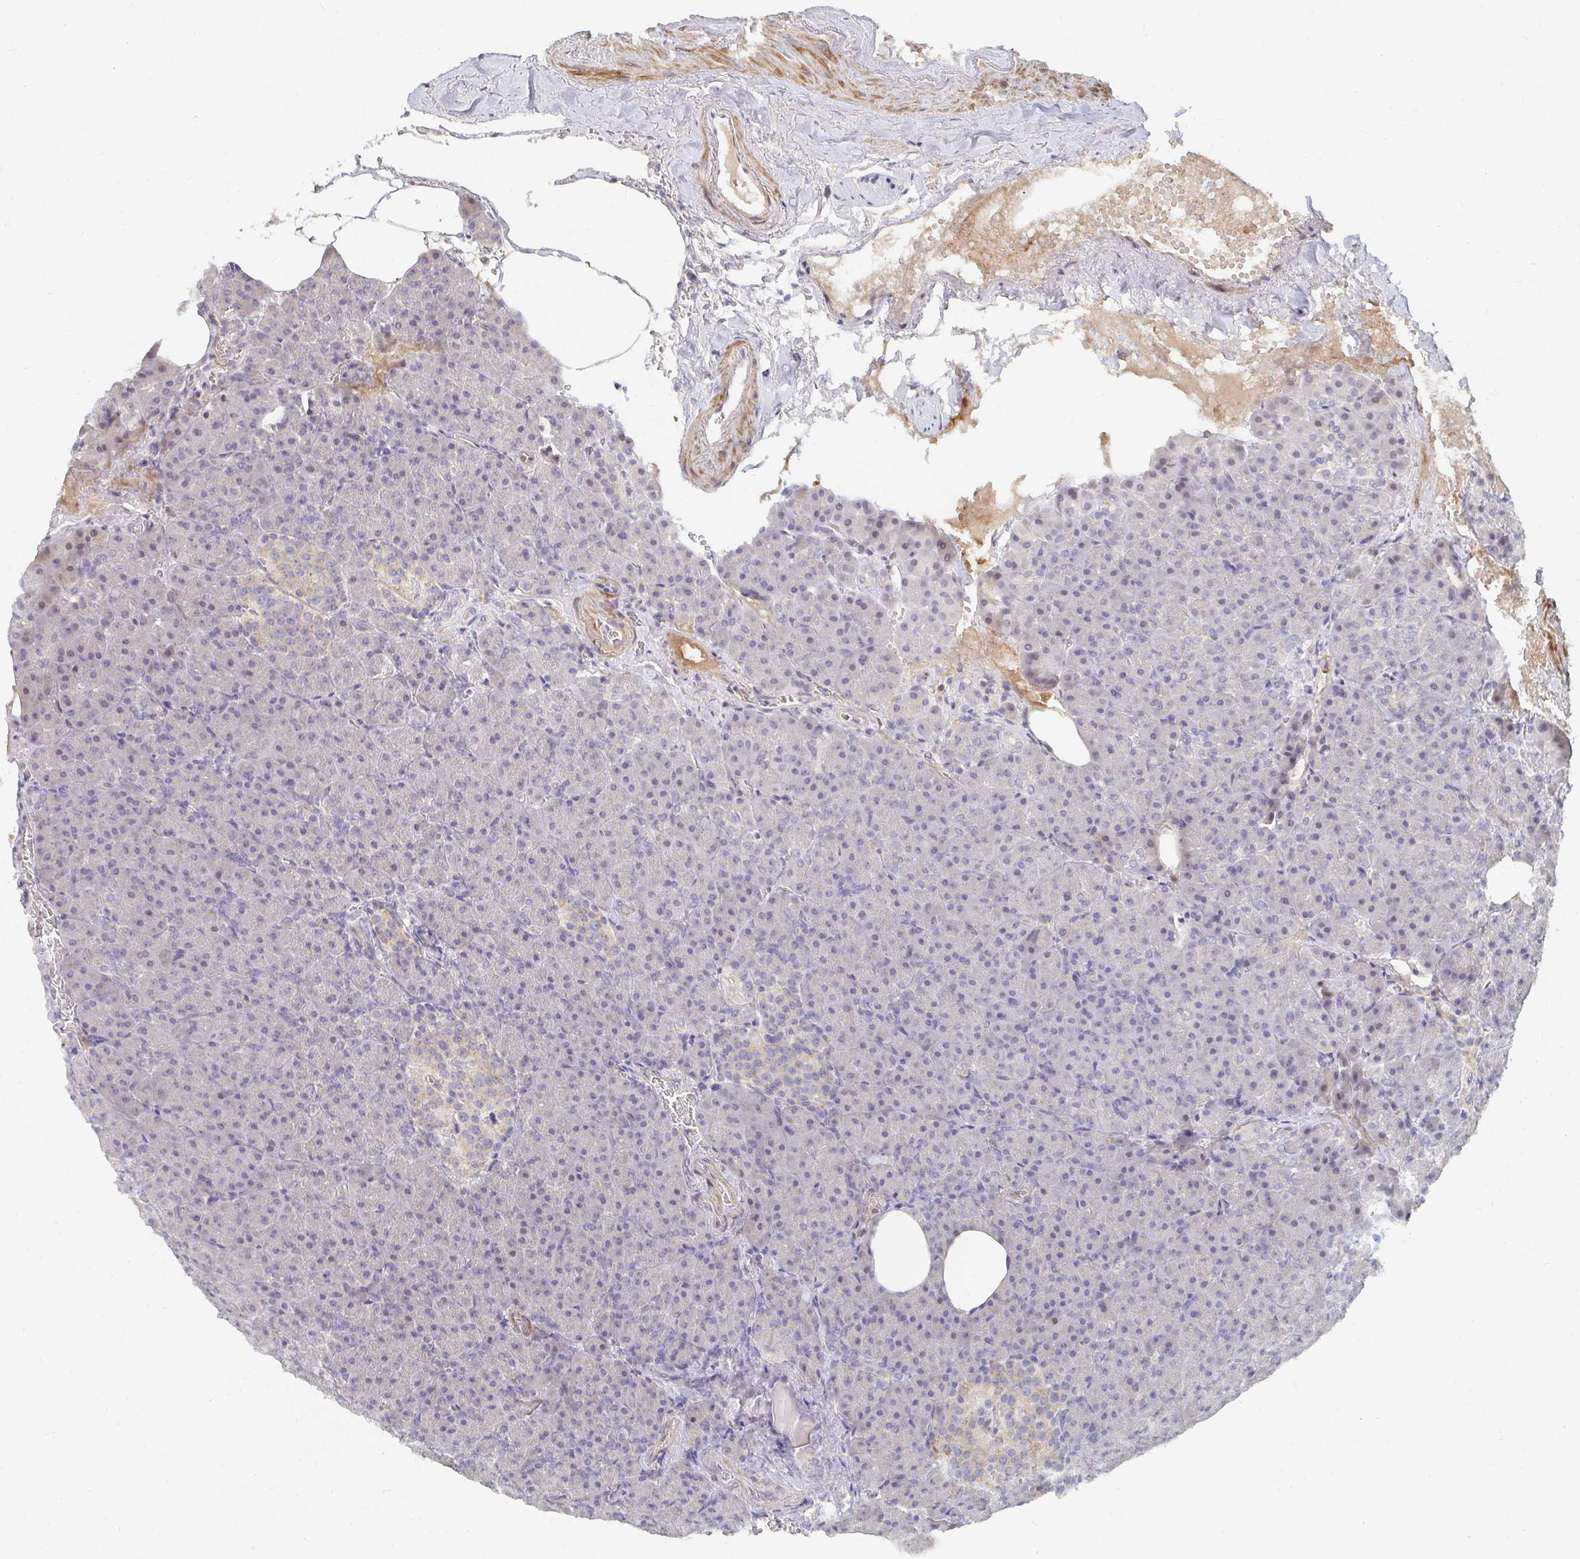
{"staining": {"intensity": "negative", "quantity": "none", "location": "none"}, "tissue": "pancreas", "cell_type": "Exocrine glandular cells", "image_type": "normal", "snomed": [{"axis": "morphology", "description": "Normal tissue, NOS"}, {"axis": "topography", "description": "Pancreas"}], "caption": "Exocrine glandular cells are negative for protein expression in benign human pancreas. Brightfield microscopy of immunohistochemistry stained with DAB (brown) and hematoxylin (blue), captured at high magnification.", "gene": "NME9", "patient": {"sex": "female", "age": 74}}